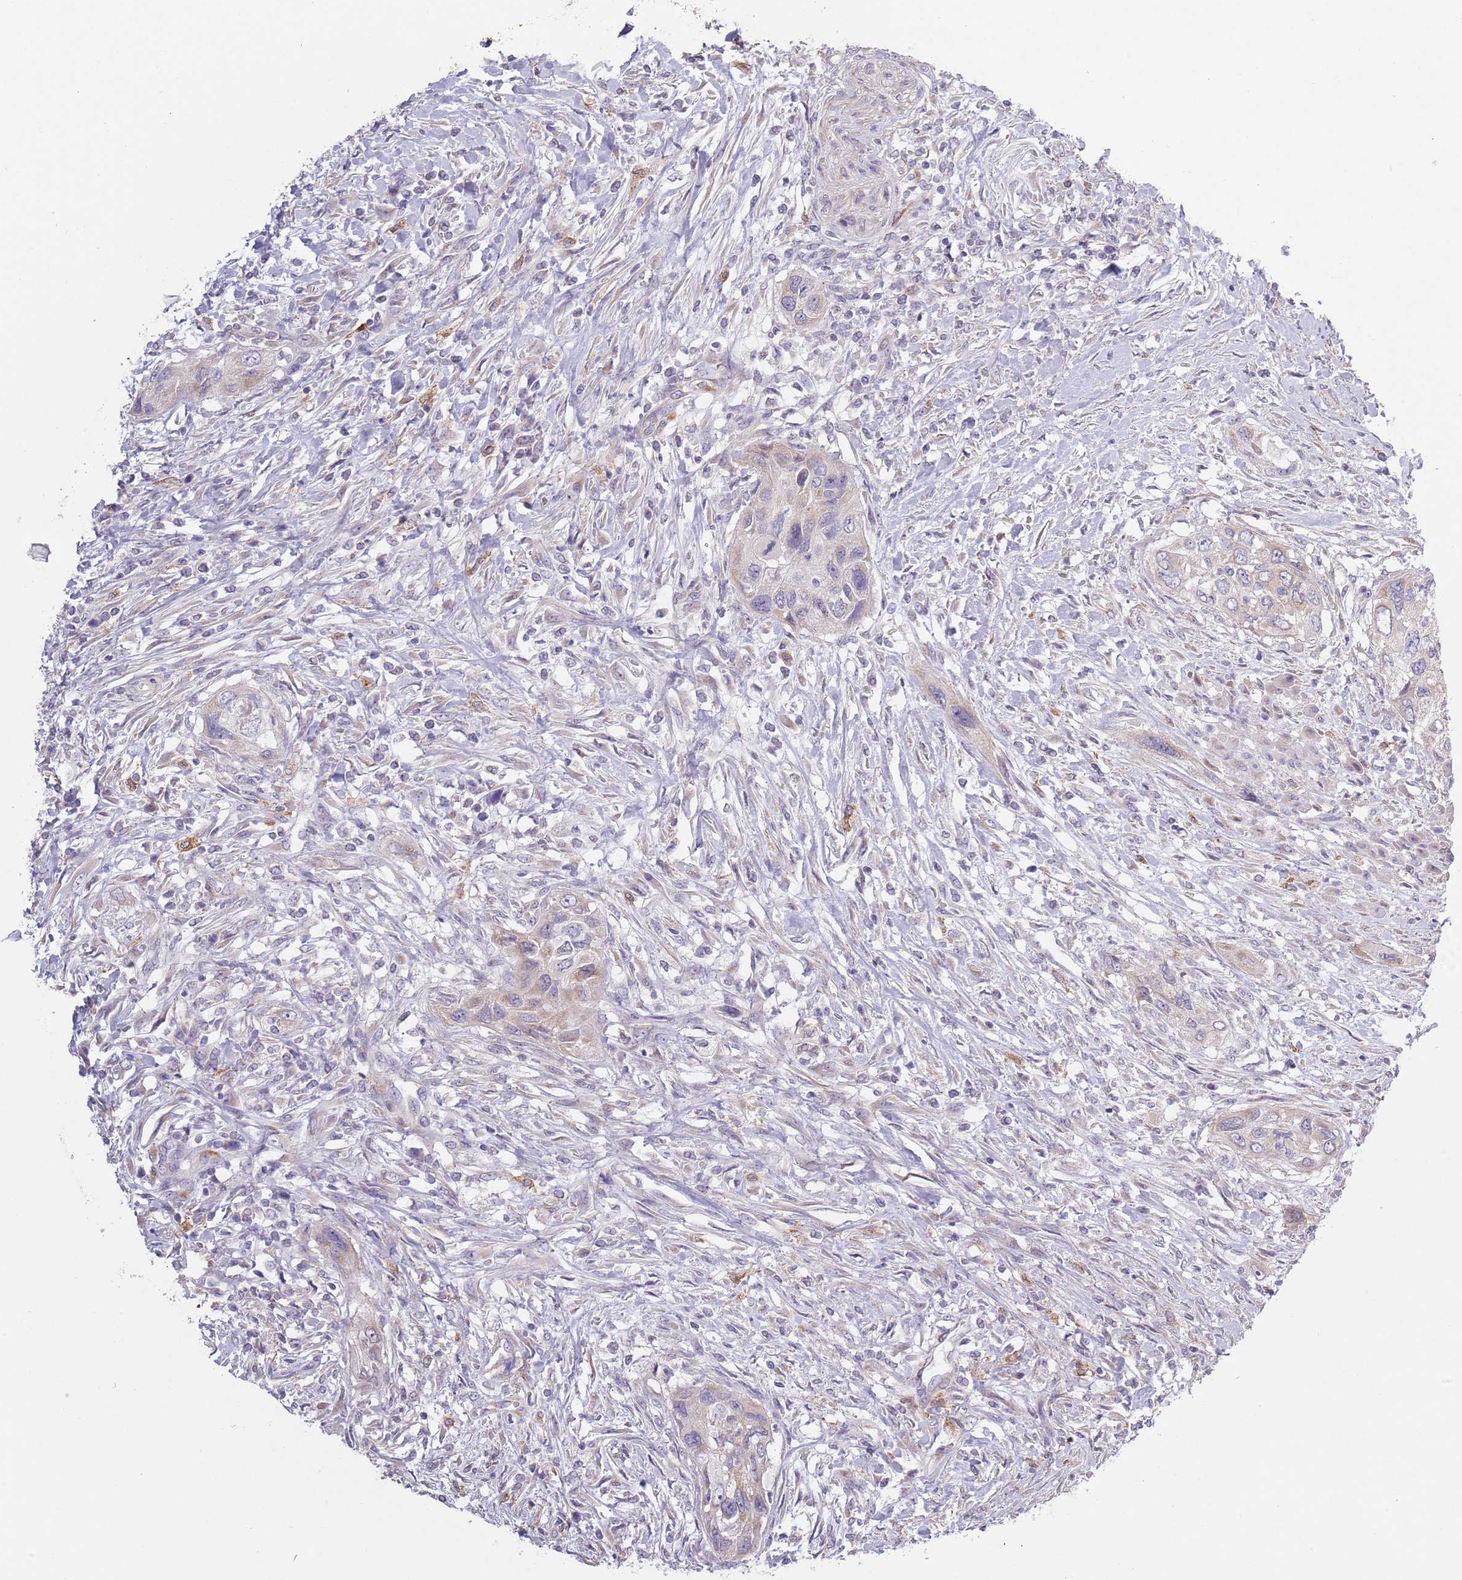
{"staining": {"intensity": "weak", "quantity": "<25%", "location": "cytoplasmic/membranous"}, "tissue": "urothelial cancer", "cell_type": "Tumor cells", "image_type": "cancer", "snomed": [{"axis": "morphology", "description": "Urothelial carcinoma, High grade"}, {"axis": "topography", "description": "Urinary bladder"}], "caption": "IHC photomicrograph of human urothelial cancer stained for a protein (brown), which exhibits no positivity in tumor cells.", "gene": "COQ5", "patient": {"sex": "female", "age": 60}}